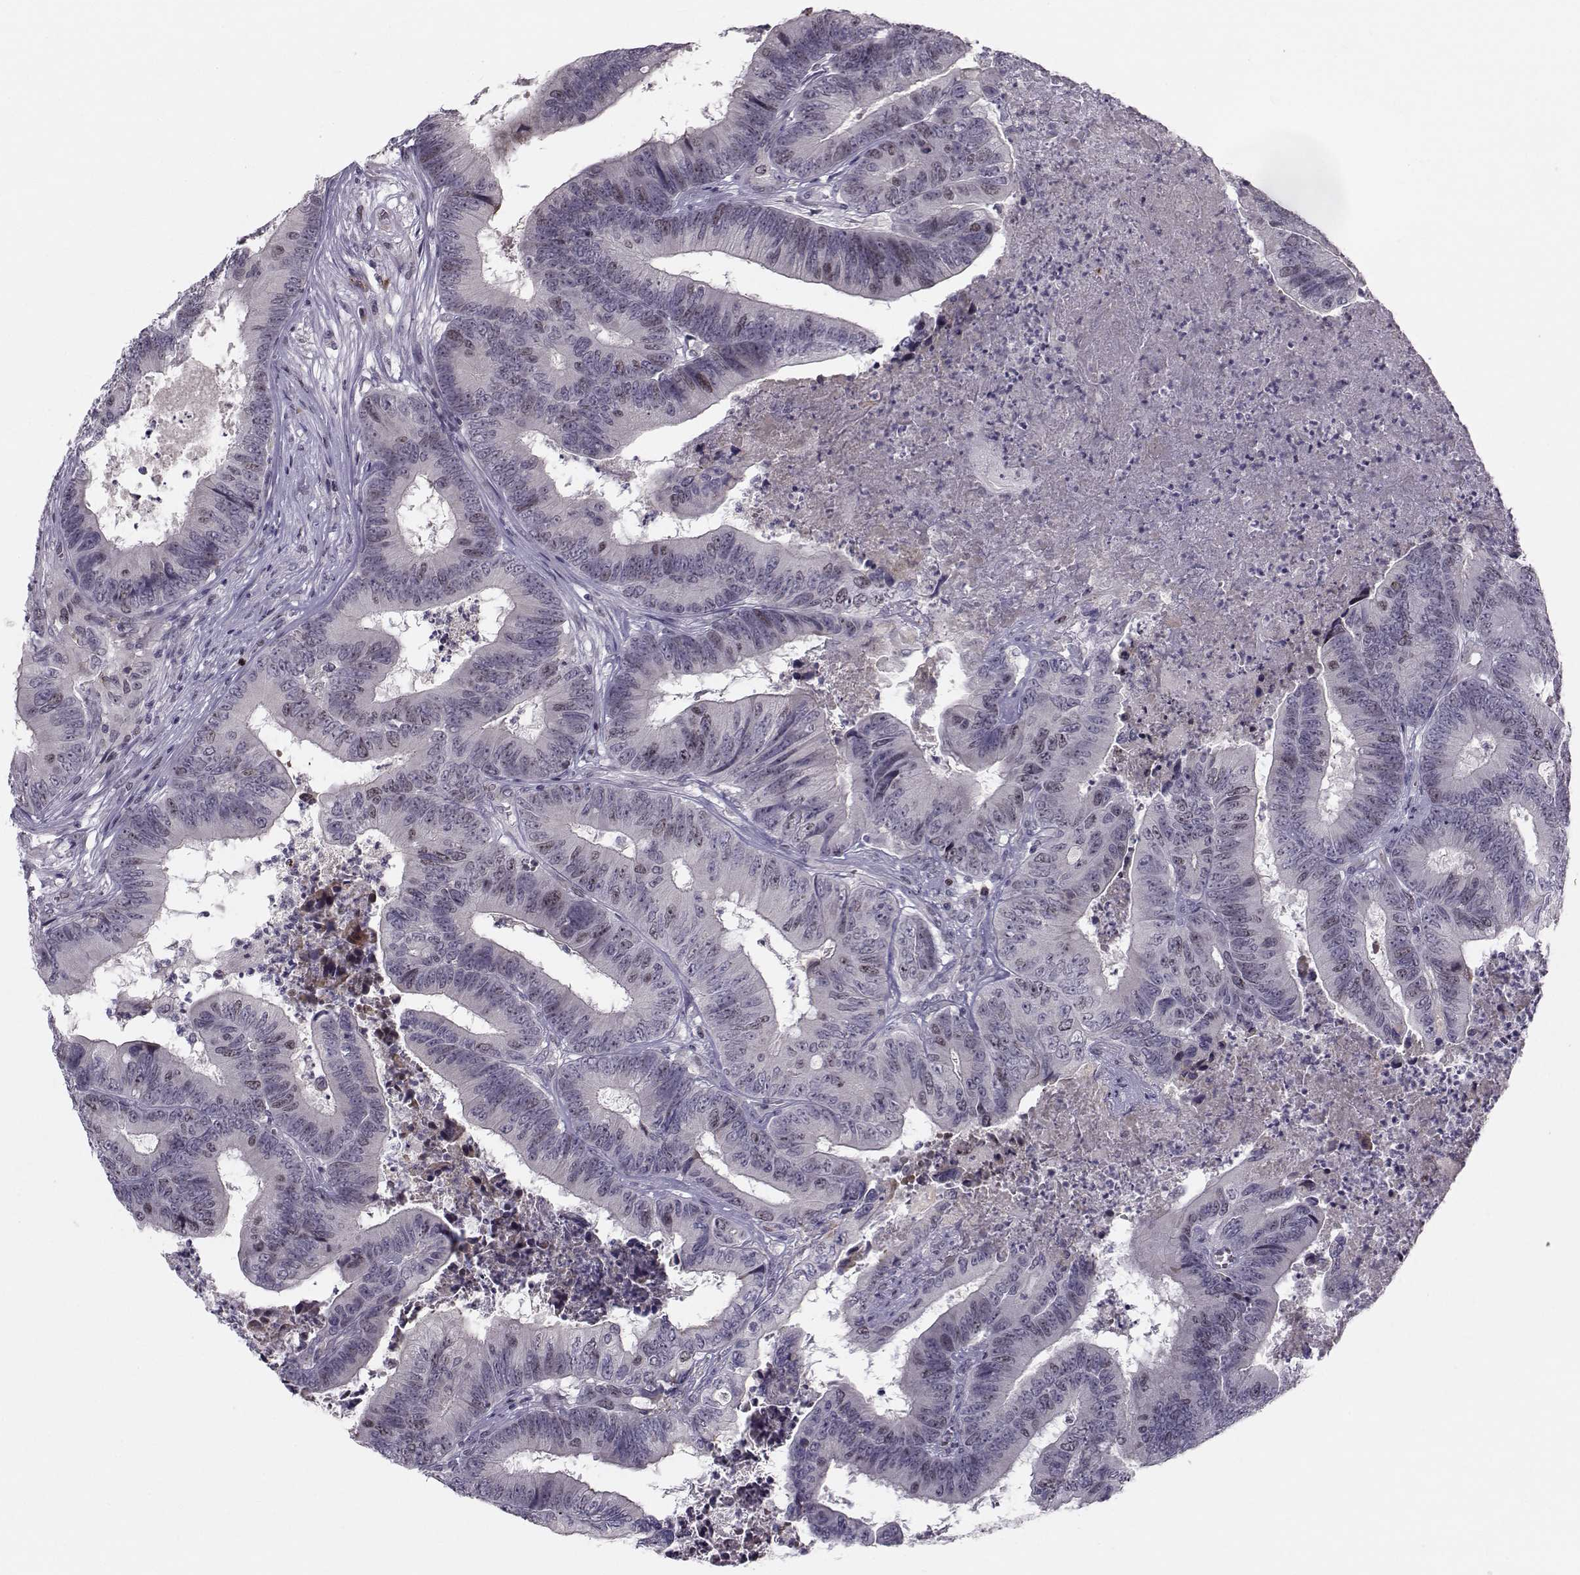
{"staining": {"intensity": "weak", "quantity": "<25%", "location": "nuclear"}, "tissue": "colorectal cancer", "cell_type": "Tumor cells", "image_type": "cancer", "snomed": [{"axis": "morphology", "description": "Adenocarcinoma, NOS"}, {"axis": "topography", "description": "Colon"}], "caption": "This micrograph is of adenocarcinoma (colorectal) stained with immunohistochemistry to label a protein in brown with the nuclei are counter-stained blue. There is no positivity in tumor cells. Nuclei are stained in blue.", "gene": "LRP8", "patient": {"sex": "male", "age": 84}}